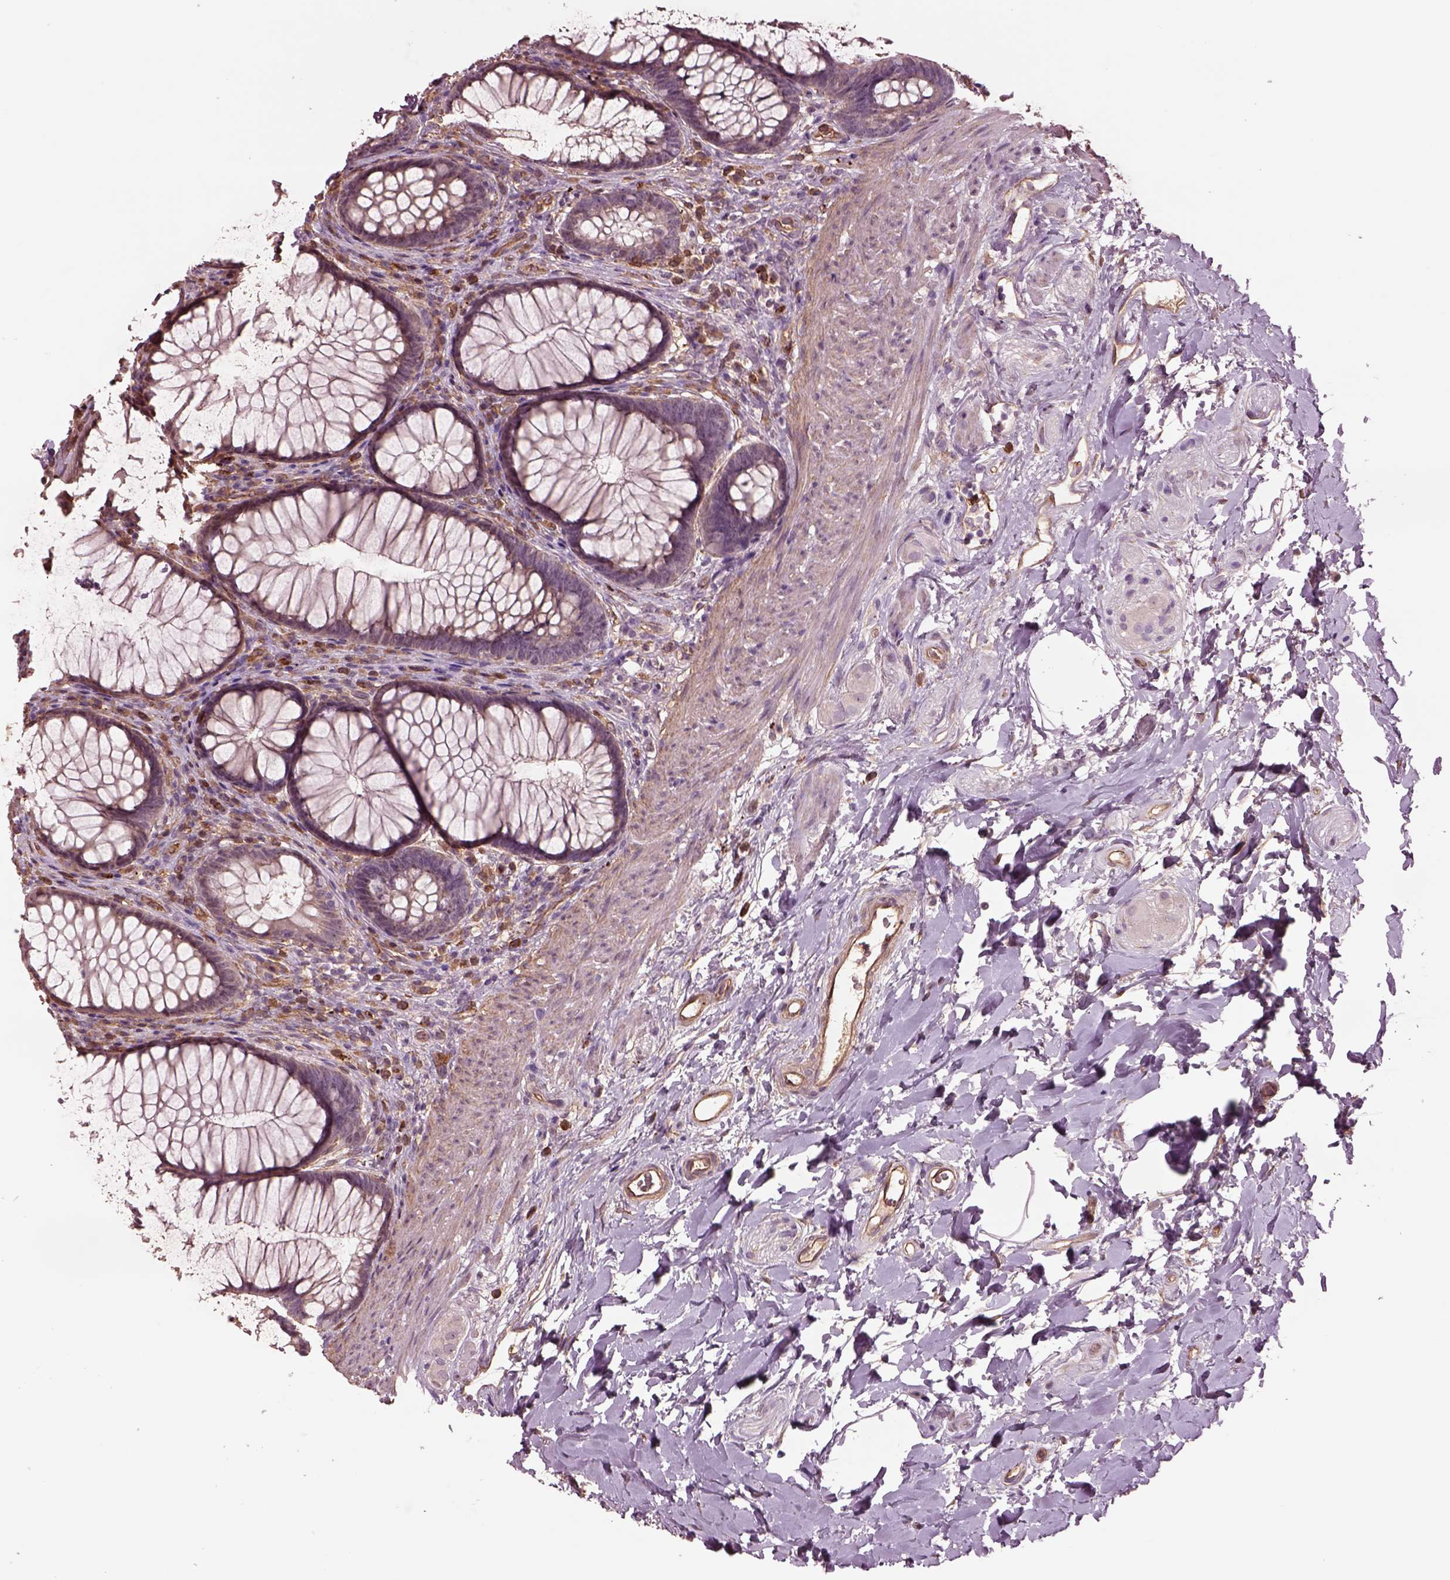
{"staining": {"intensity": "weak", "quantity": "25%-75%", "location": "cytoplasmic/membranous"}, "tissue": "rectum", "cell_type": "Glandular cells", "image_type": "normal", "snomed": [{"axis": "morphology", "description": "Normal tissue, NOS"}, {"axis": "topography", "description": "Smooth muscle"}, {"axis": "topography", "description": "Rectum"}], "caption": "Glandular cells show low levels of weak cytoplasmic/membranous staining in approximately 25%-75% of cells in normal rectum. The staining was performed using DAB, with brown indicating positive protein expression. Nuclei are stained blue with hematoxylin.", "gene": "HTR1B", "patient": {"sex": "male", "age": 53}}